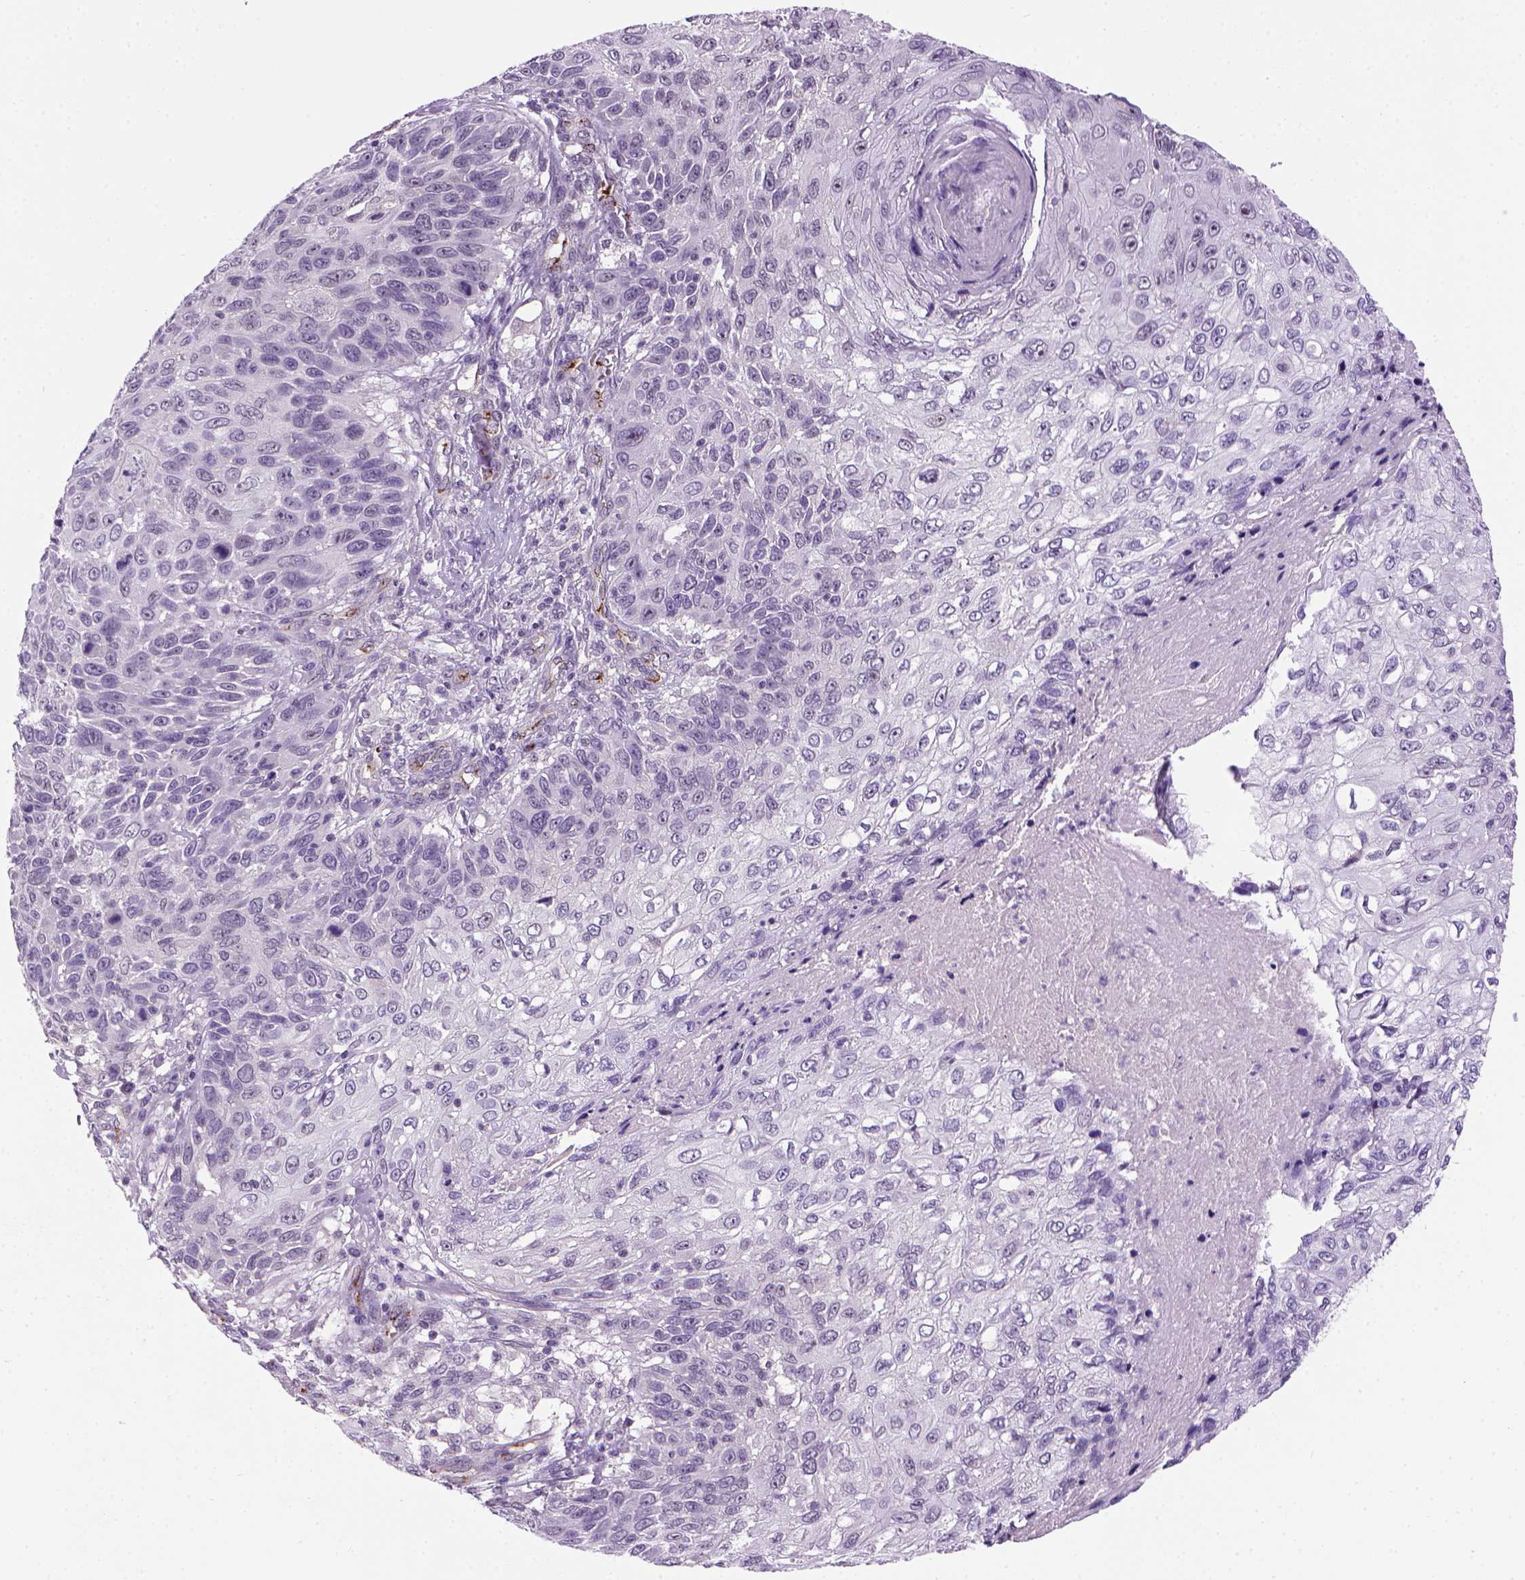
{"staining": {"intensity": "negative", "quantity": "none", "location": "none"}, "tissue": "skin cancer", "cell_type": "Tumor cells", "image_type": "cancer", "snomed": [{"axis": "morphology", "description": "Squamous cell carcinoma, NOS"}, {"axis": "topography", "description": "Skin"}], "caption": "Tumor cells show no significant positivity in squamous cell carcinoma (skin).", "gene": "VWF", "patient": {"sex": "male", "age": 92}}